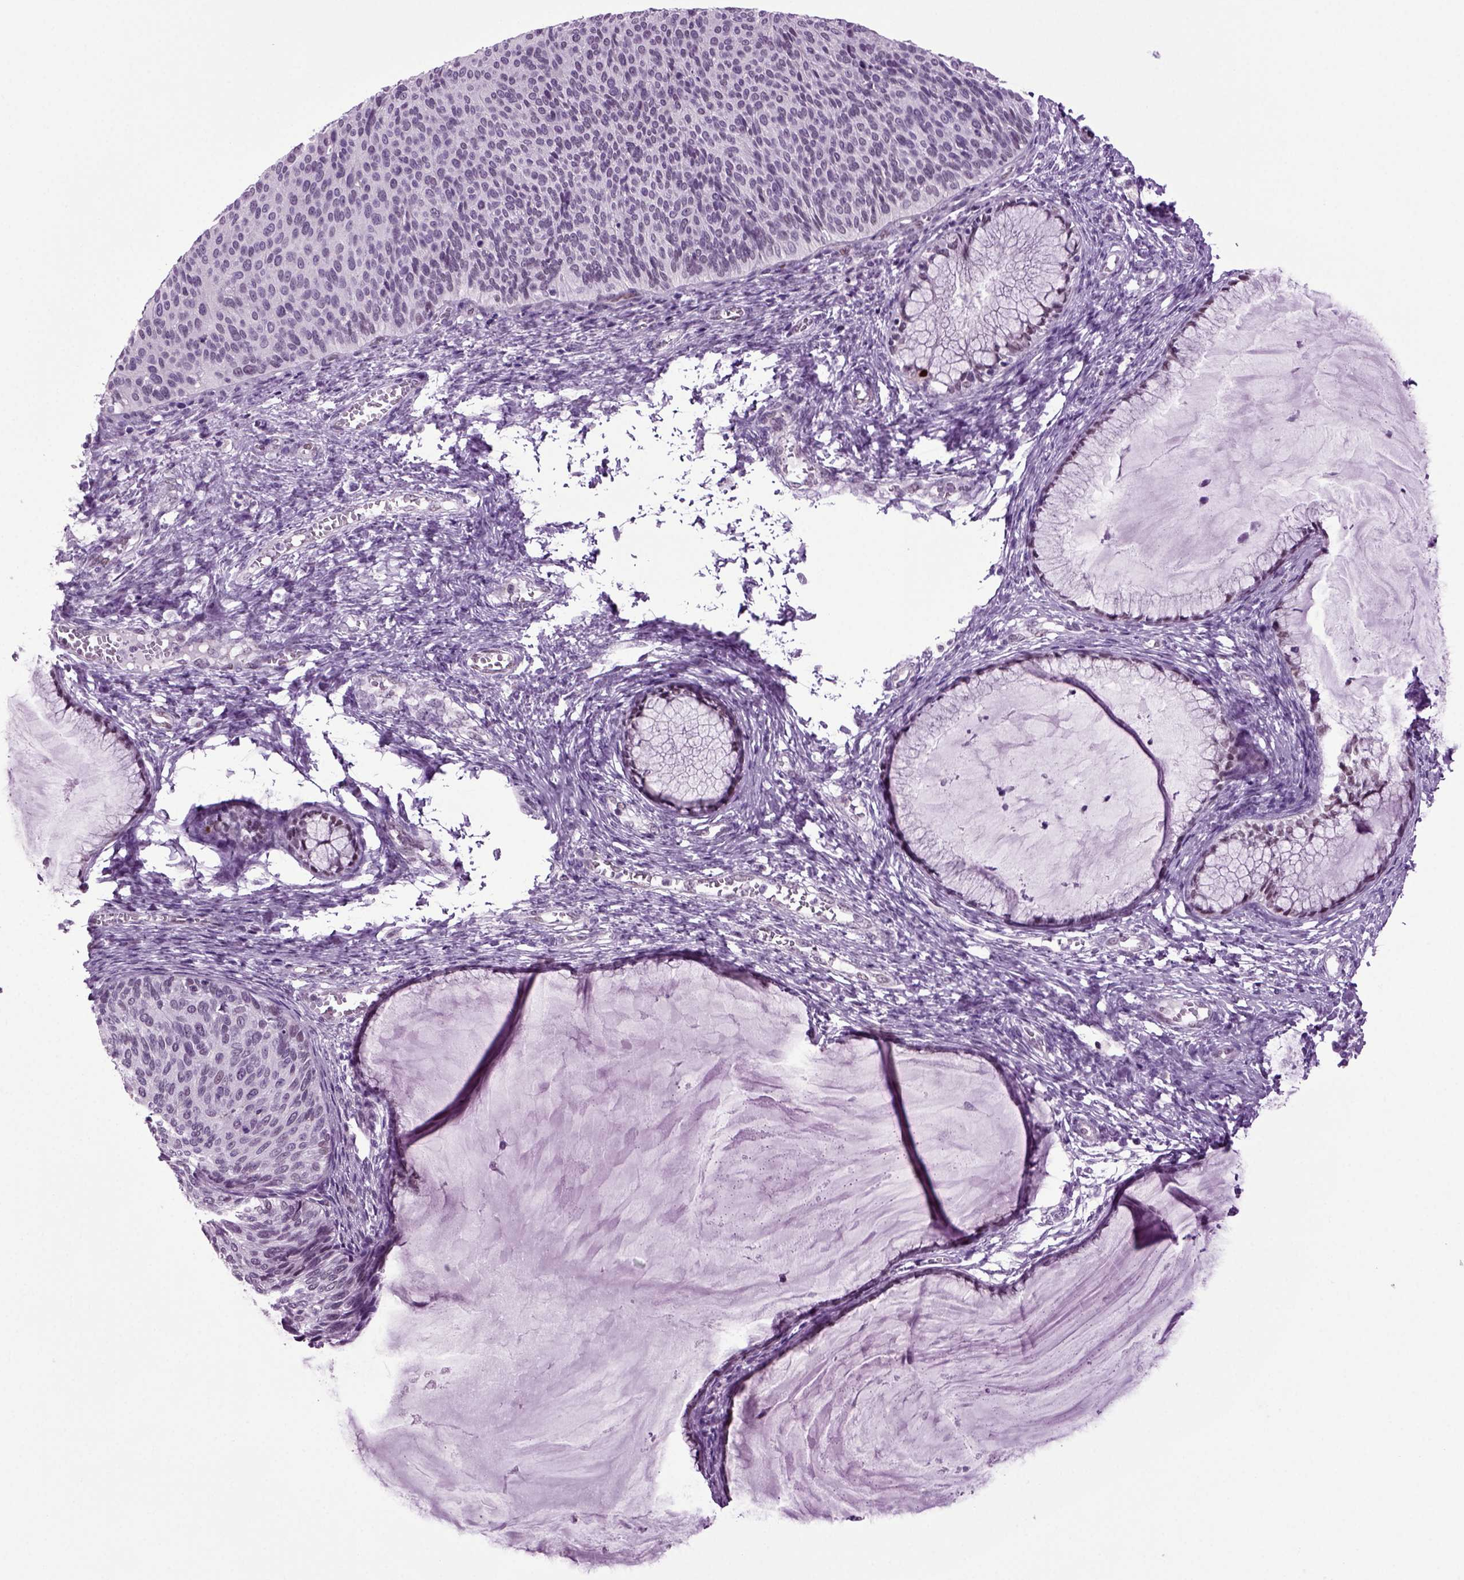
{"staining": {"intensity": "negative", "quantity": "none", "location": "none"}, "tissue": "cervical cancer", "cell_type": "Tumor cells", "image_type": "cancer", "snomed": [{"axis": "morphology", "description": "Squamous cell carcinoma, NOS"}, {"axis": "topography", "description": "Cervix"}], "caption": "Protein analysis of cervical squamous cell carcinoma reveals no significant positivity in tumor cells.", "gene": "RFX3", "patient": {"sex": "female", "age": 36}}